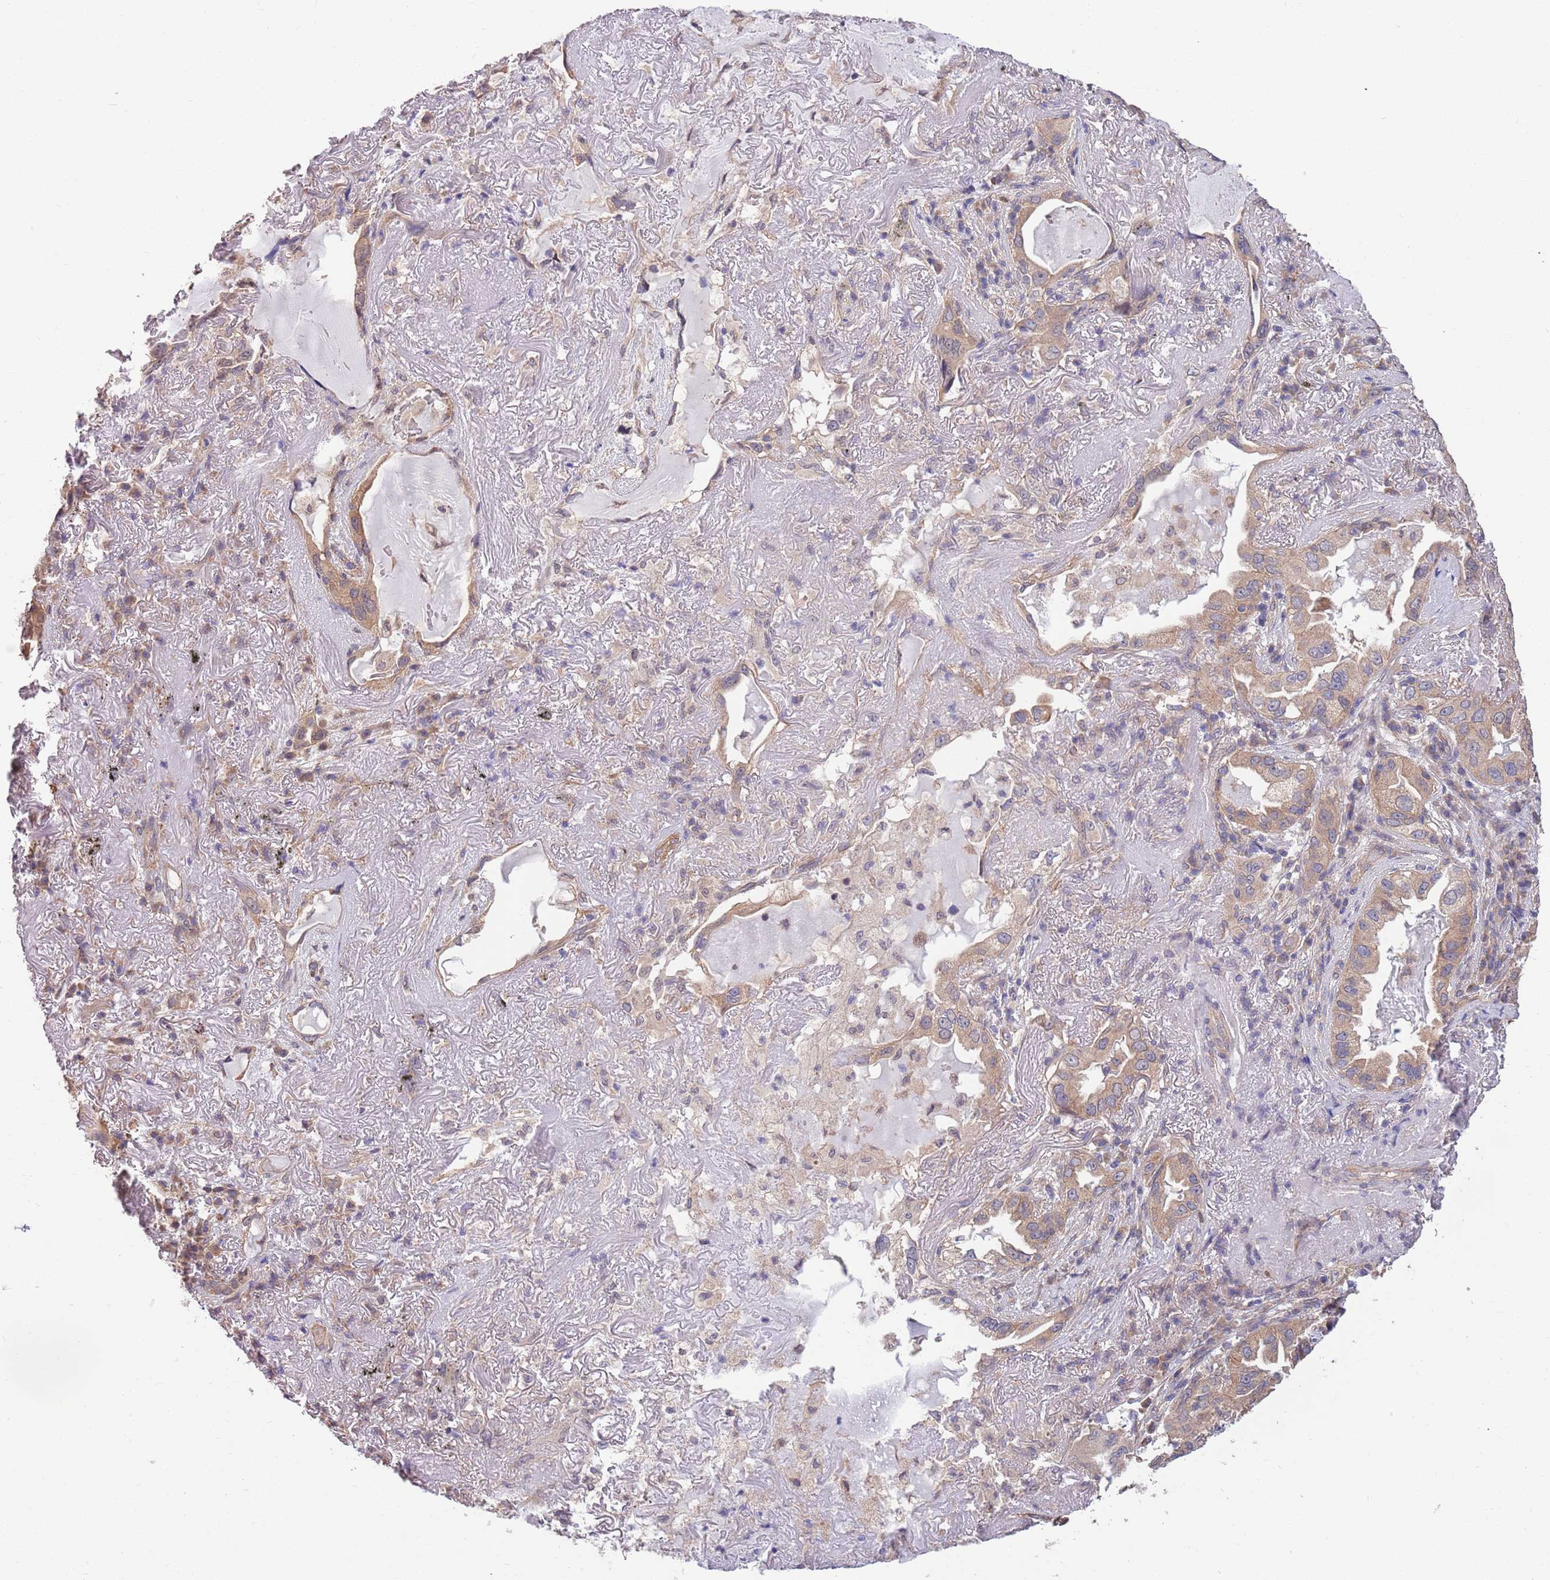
{"staining": {"intensity": "moderate", "quantity": ">75%", "location": "cytoplasmic/membranous"}, "tissue": "lung cancer", "cell_type": "Tumor cells", "image_type": "cancer", "snomed": [{"axis": "morphology", "description": "Adenocarcinoma, NOS"}, {"axis": "topography", "description": "Lung"}], "caption": "Protein staining of lung adenocarcinoma tissue demonstrates moderate cytoplasmic/membranous positivity in approximately >75% of tumor cells.", "gene": "MARVELD2", "patient": {"sex": "female", "age": 69}}